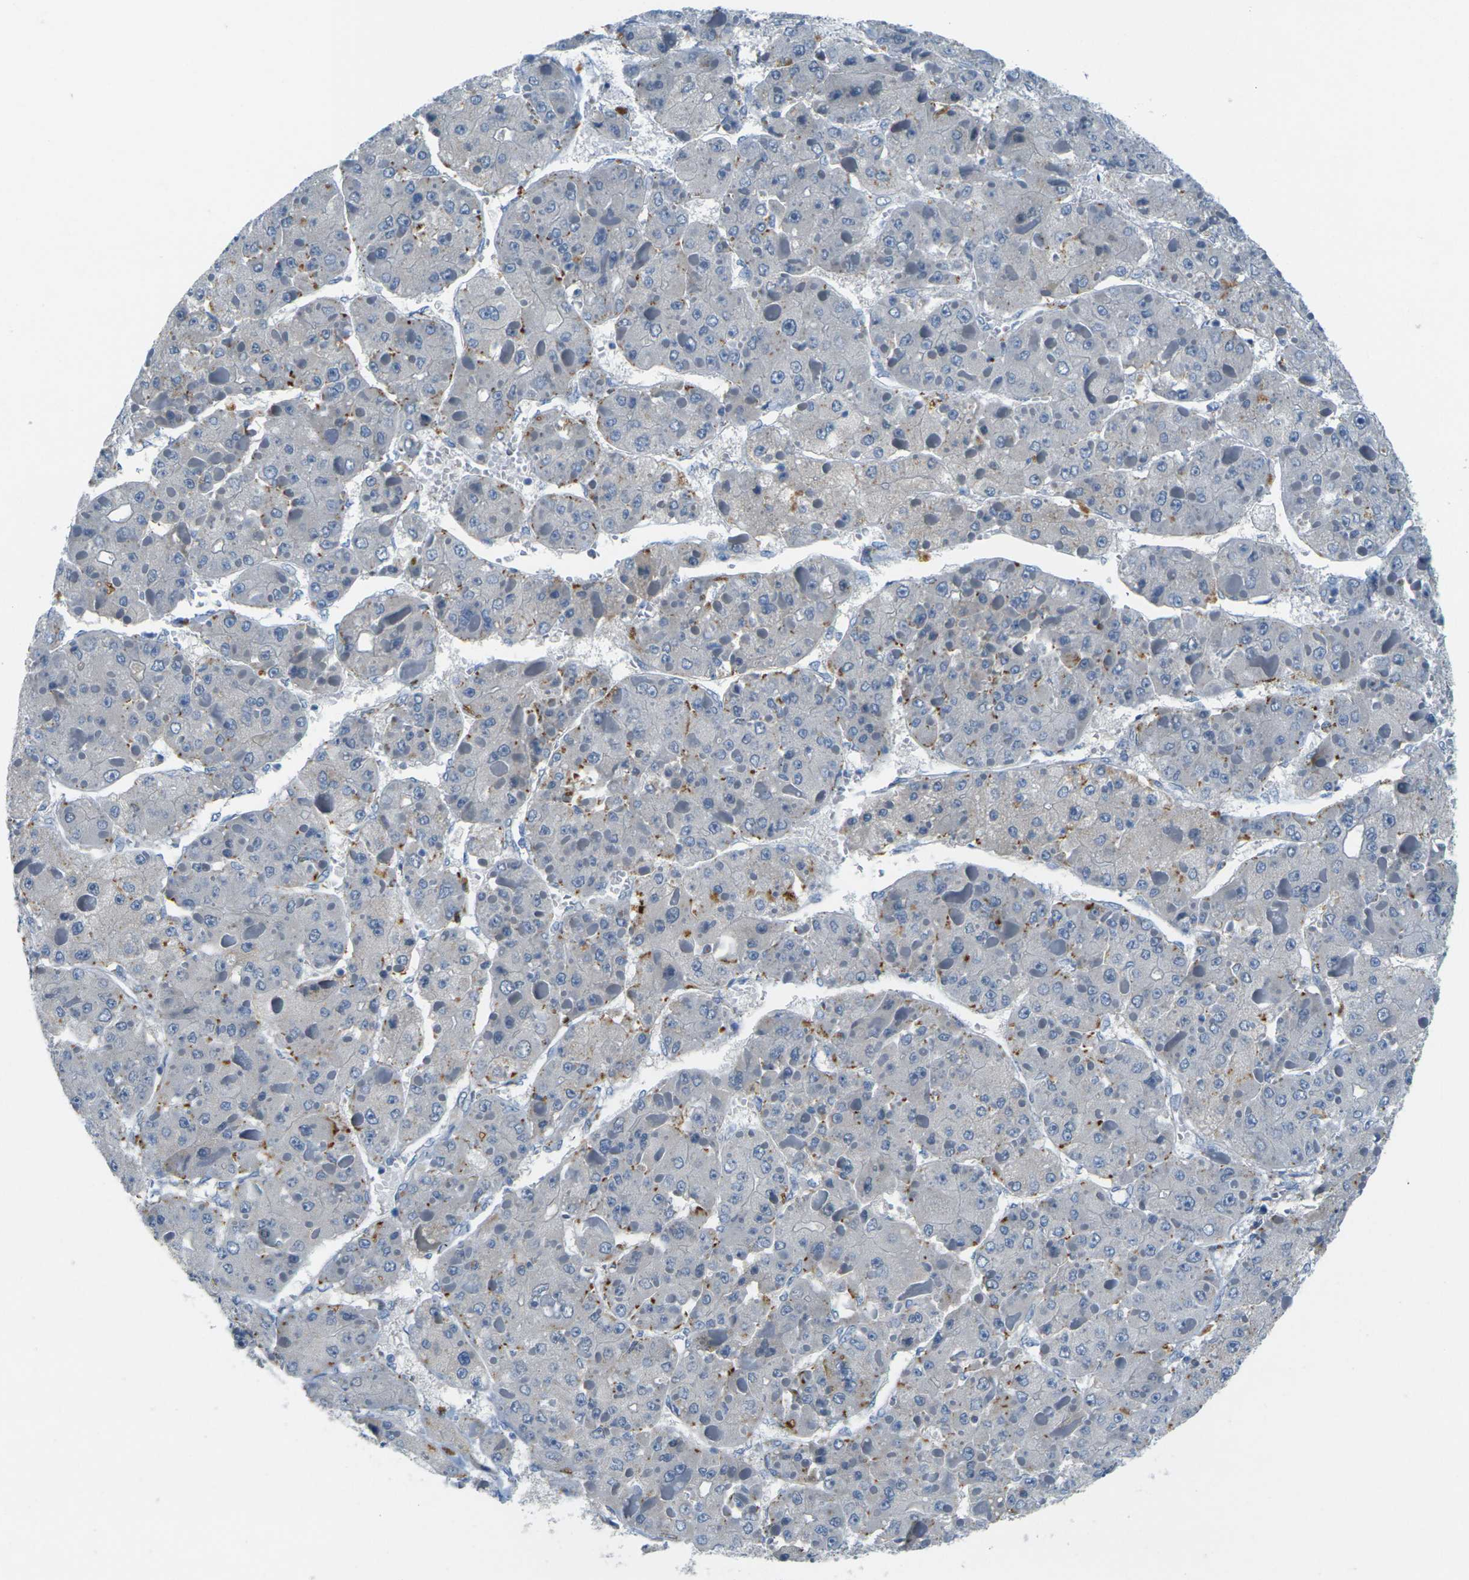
{"staining": {"intensity": "moderate", "quantity": "<25%", "location": "cytoplasmic/membranous"}, "tissue": "liver cancer", "cell_type": "Tumor cells", "image_type": "cancer", "snomed": [{"axis": "morphology", "description": "Carcinoma, Hepatocellular, NOS"}, {"axis": "topography", "description": "Liver"}], "caption": "Immunohistochemical staining of liver cancer (hepatocellular carcinoma) exhibits low levels of moderate cytoplasmic/membranous positivity in about <25% of tumor cells. The staining is performed using DAB brown chromogen to label protein expression. The nuclei are counter-stained blue using hematoxylin.", "gene": "CYP2C8", "patient": {"sex": "female", "age": 73}}